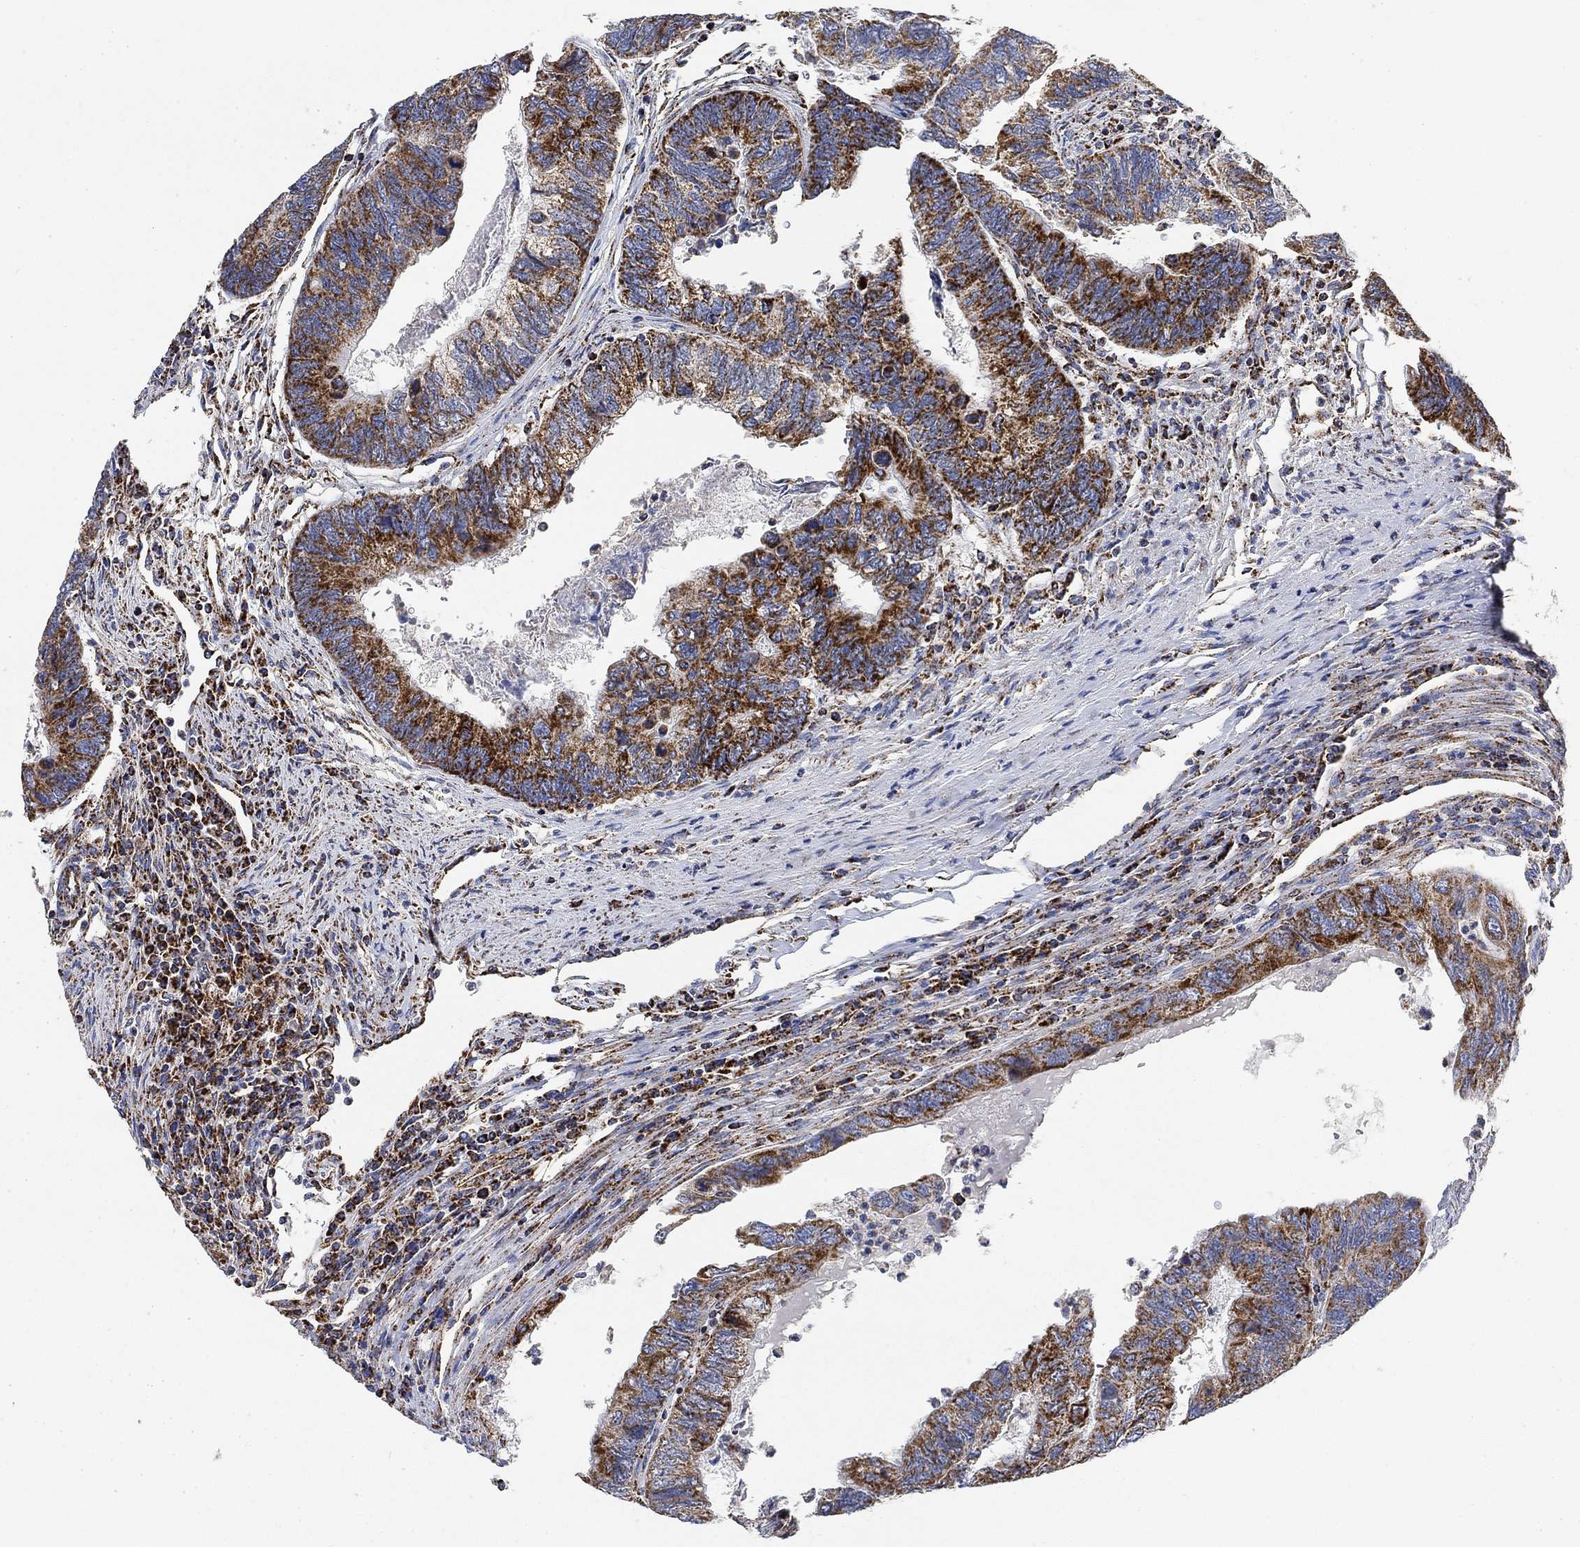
{"staining": {"intensity": "strong", "quantity": "25%-75%", "location": "cytoplasmic/membranous"}, "tissue": "colorectal cancer", "cell_type": "Tumor cells", "image_type": "cancer", "snomed": [{"axis": "morphology", "description": "Adenocarcinoma, NOS"}, {"axis": "topography", "description": "Colon"}], "caption": "An IHC histopathology image of tumor tissue is shown. Protein staining in brown labels strong cytoplasmic/membranous positivity in adenocarcinoma (colorectal) within tumor cells.", "gene": "NDUFS3", "patient": {"sex": "female", "age": 67}}